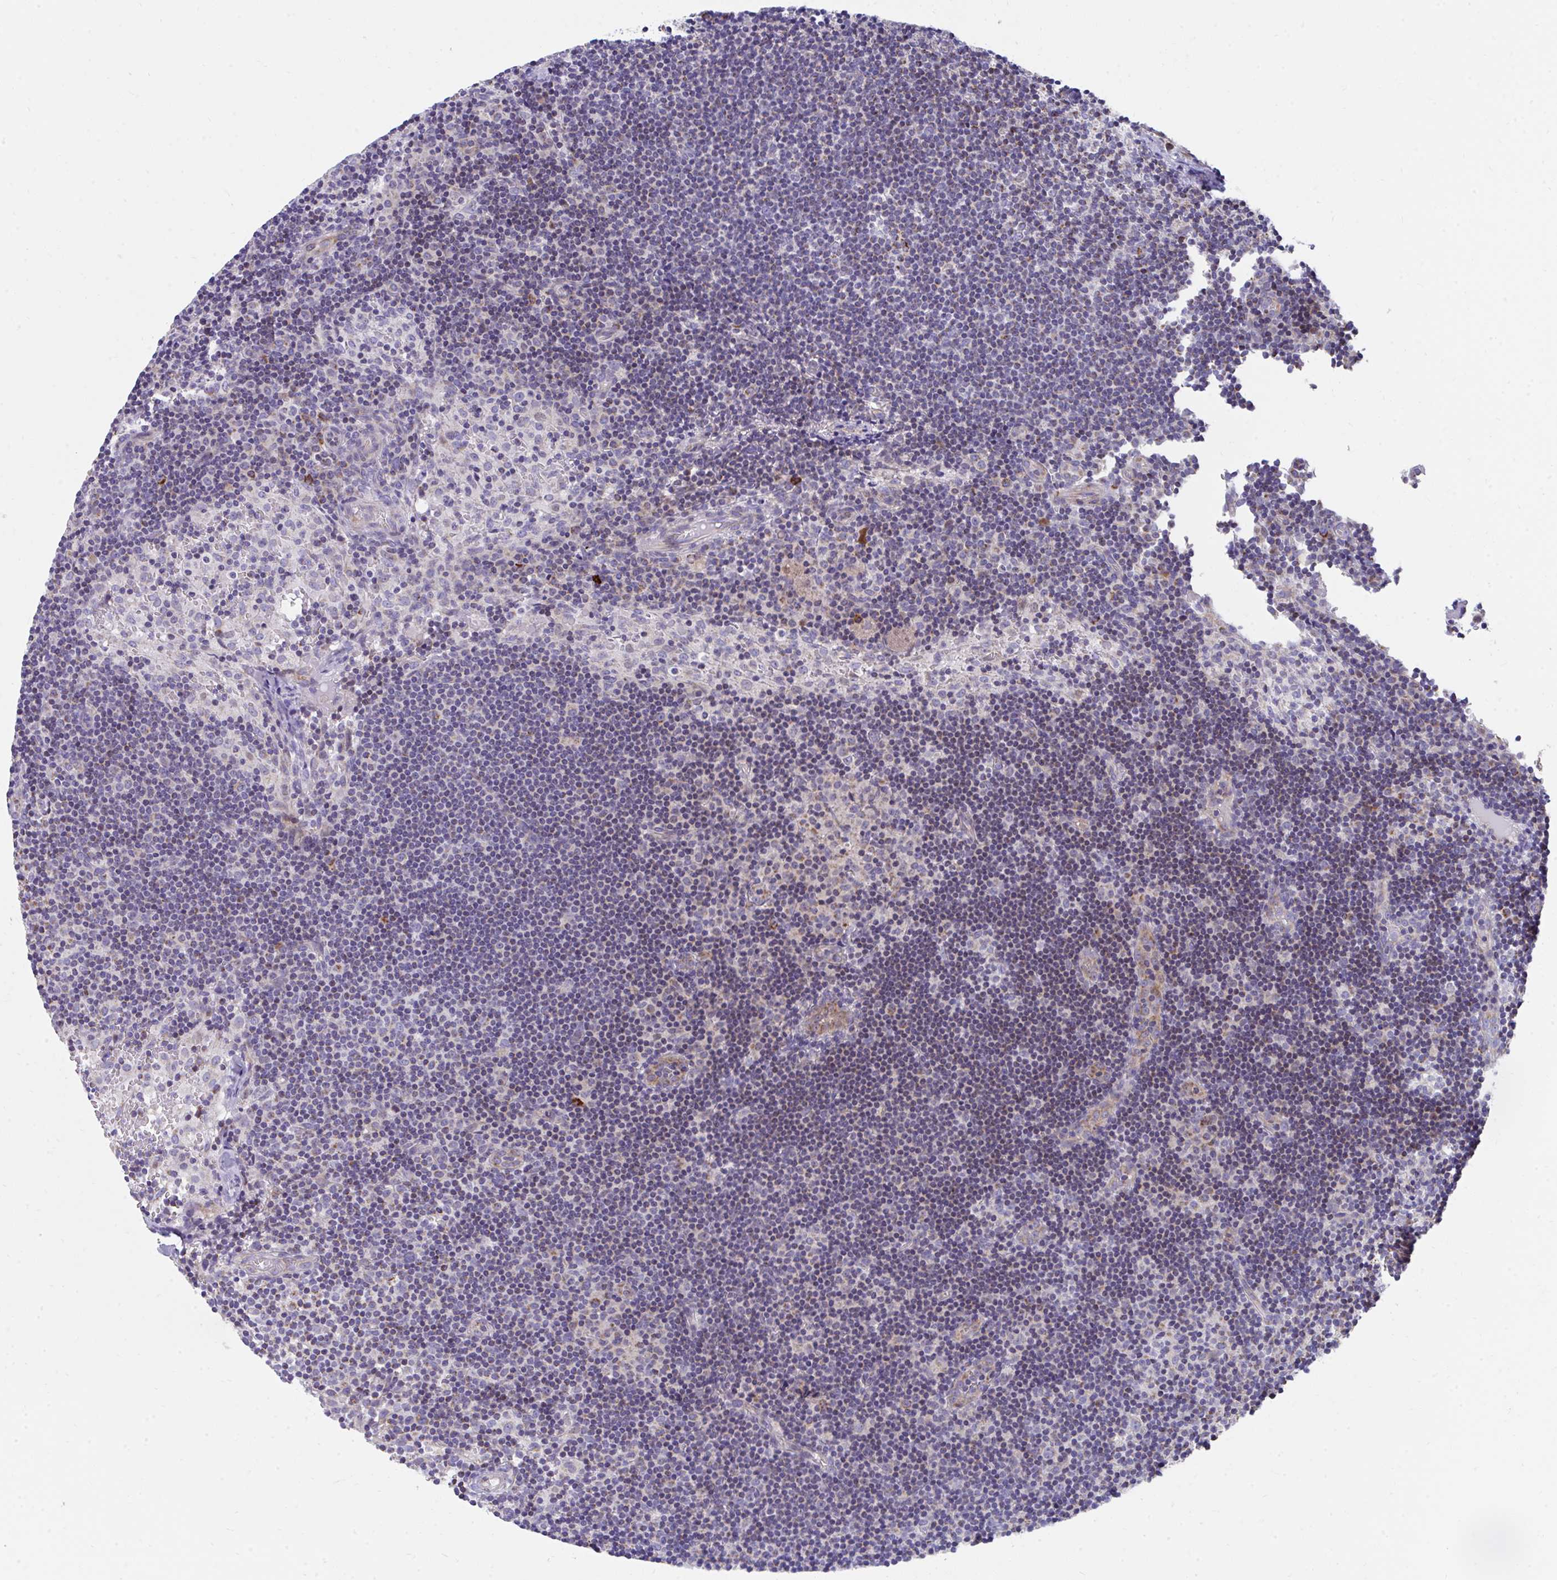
{"staining": {"intensity": "strong", "quantity": "25%-75%", "location": "cytoplasmic/membranous"}, "tissue": "lymph node", "cell_type": "Germinal center cells", "image_type": "normal", "snomed": [{"axis": "morphology", "description": "Normal tissue, NOS"}, {"axis": "topography", "description": "Lymph node"}], "caption": "Human lymph node stained for a protein (brown) displays strong cytoplasmic/membranous positive positivity in approximately 25%-75% of germinal center cells.", "gene": "IL37", "patient": {"sex": "female", "age": 45}}